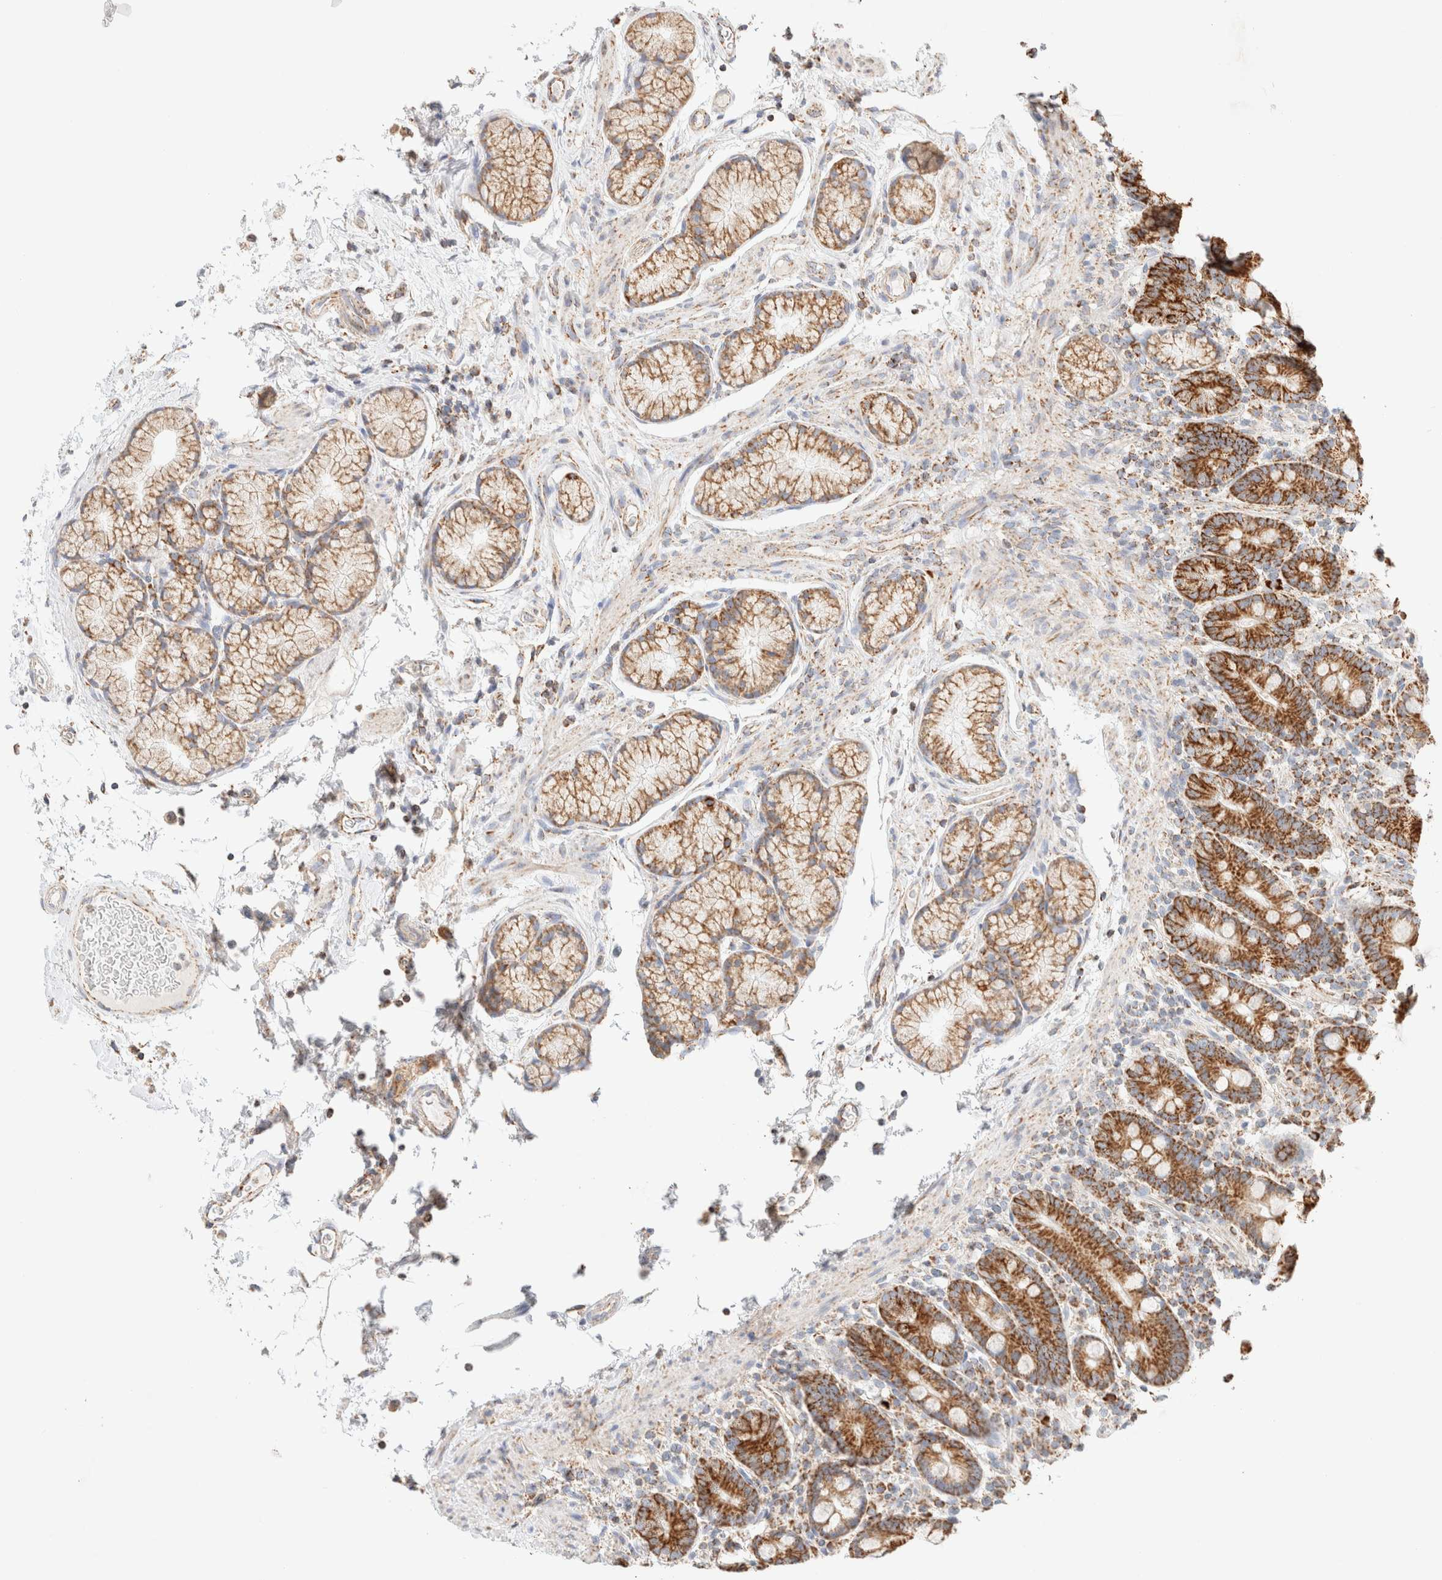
{"staining": {"intensity": "strong", "quantity": ">75%", "location": "cytoplasmic/membranous"}, "tissue": "duodenum", "cell_type": "Glandular cells", "image_type": "normal", "snomed": [{"axis": "morphology", "description": "Normal tissue, NOS"}, {"axis": "topography", "description": "Small intestine, NOS"}], "caption": "A high amount of strong cytoplasmic/membranous staining is appreciated in approximately >75% of glandular cells in unremarkable duodenum. Using DAB (3,3'-diaminobenzidine) (brown) and hematoxylin (blue) stains, captured at high magnification using brightfield microscopy.", "gene": "PHB2", "patient": {"sex": "female", "age": 71}}